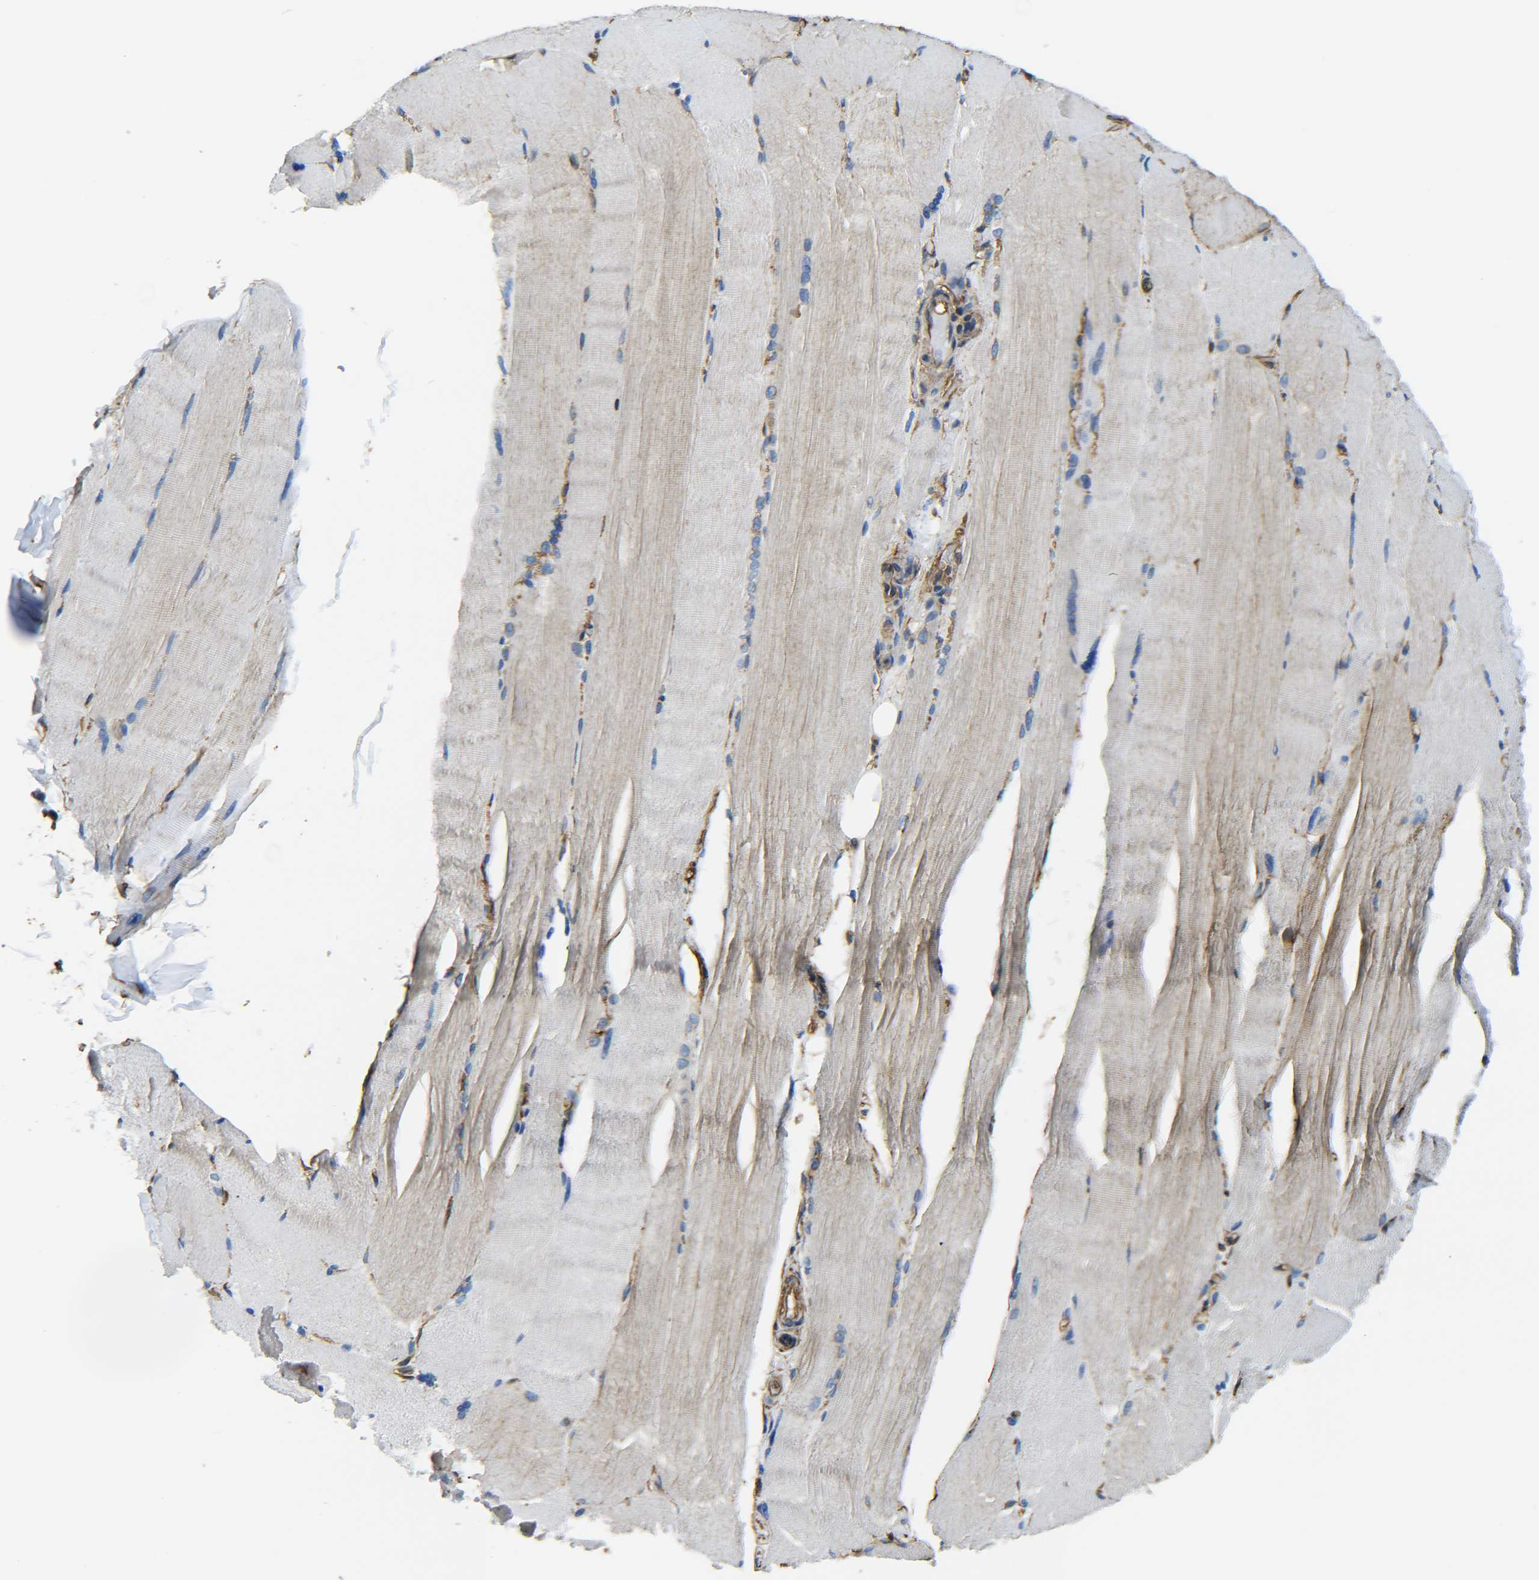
{"staining": {"intensity": "weak", "quantity": "<25%", "location": "cytoplasmic/membranous"}, "tissue": "skeletal muscle", "cell_type": "Myocytes", "image_type": "normal", "snomed": [{"axis": "morphology", "description": "Normal tissue, NOS"}, {"axis": "topography", "description": "Skin"}, {"axis": "topography", "description": "Skeletal muscle"}], "caption": "High power microscopy micrograph of an IHC histopathology image of normal skeletal muscle, revealing no significant staining in myocytes.", "gene": "TUBB", "patient": {"sex": "male", "age": 83}}